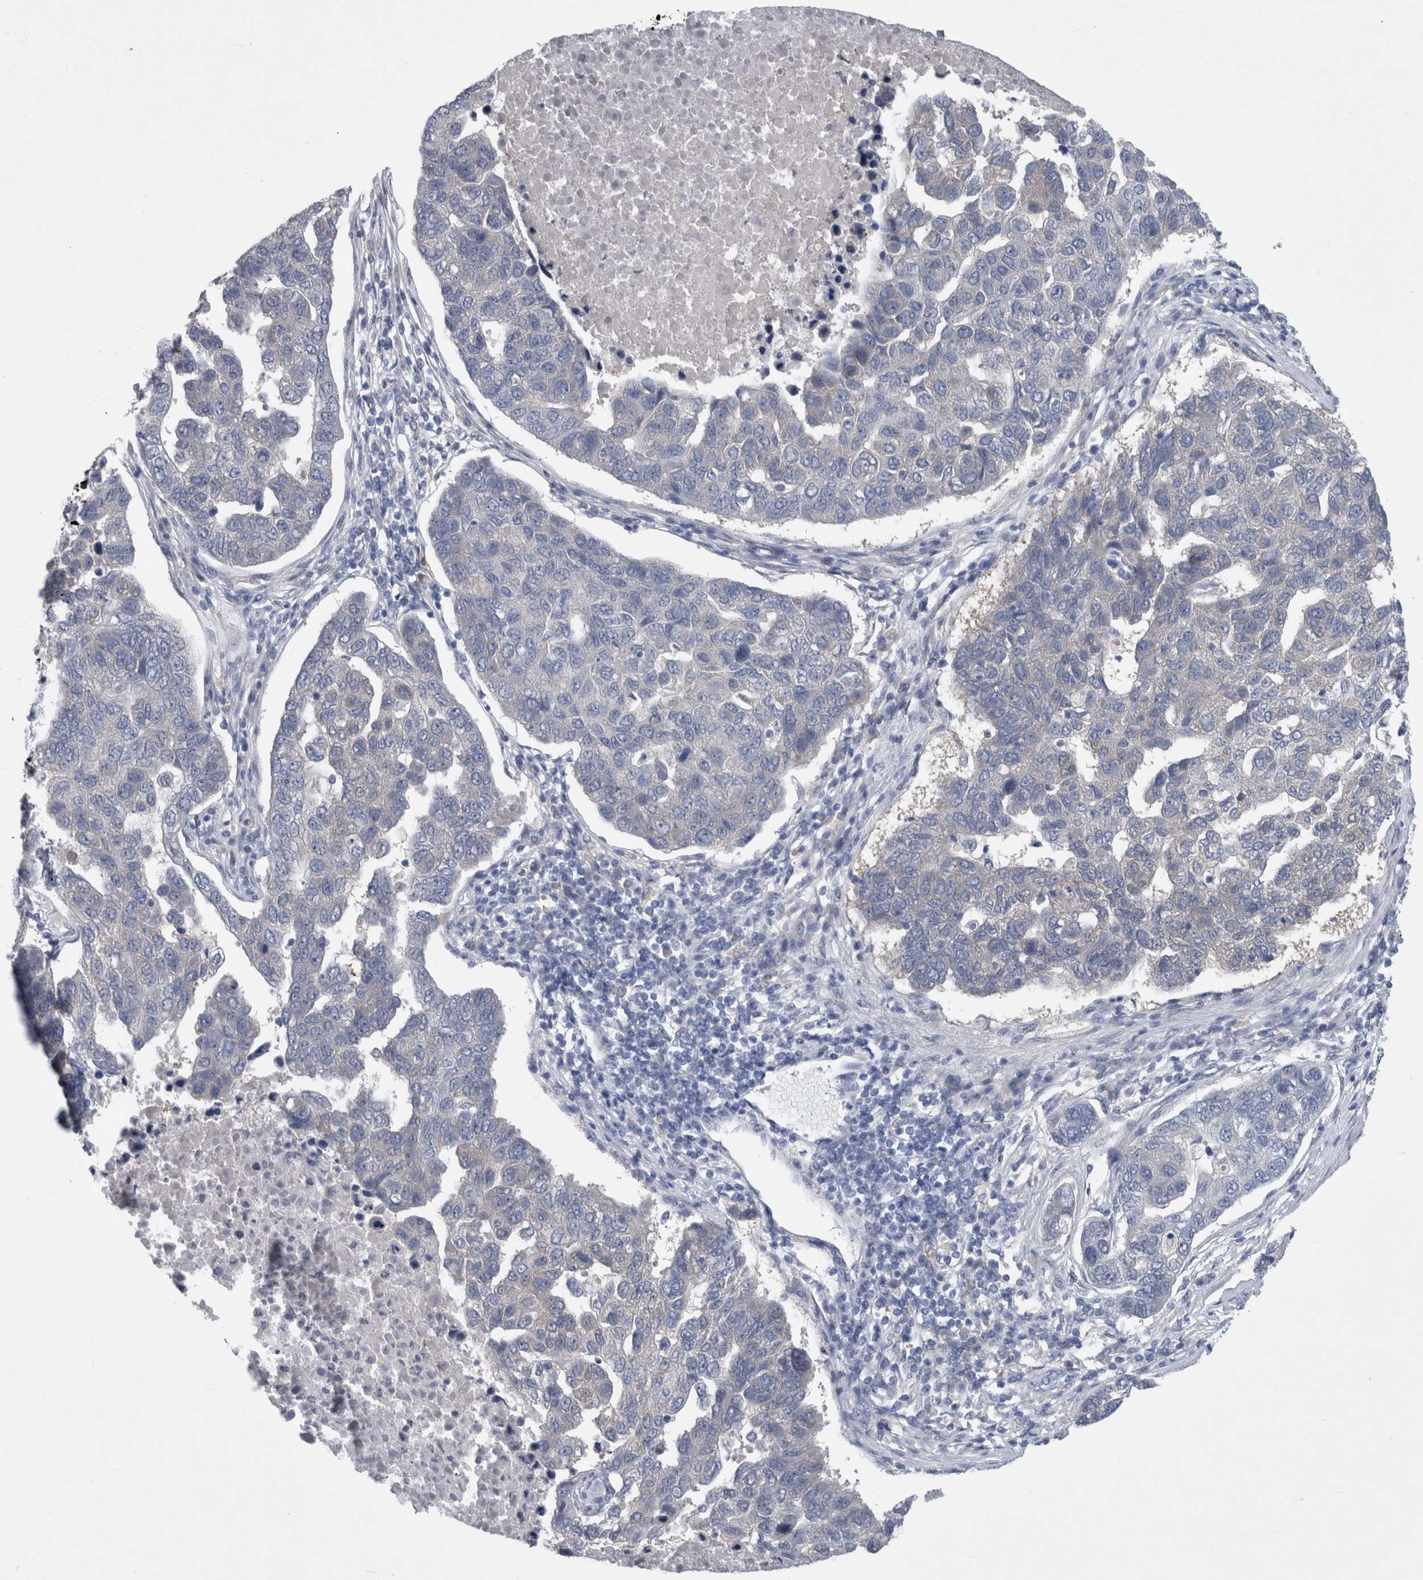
{"staining": {"intensity": "negative", "quantity": "none", "location": "none"}, "tissue": "pancreatic cancer", "cell_type": "Tumor cells", "image_type": "cancer", "snomed": [{"axis": "morphology", "description": "Adenocarcinoma, NOS"}, {"axis": "topography", "description": "Pancreas"}], "caption": "IHC of human pancreatic adenocarcinoma reveals no expression in tumor cells.", "gene": "FAM83H", "patient": {"sex": "female", "age": 61}}